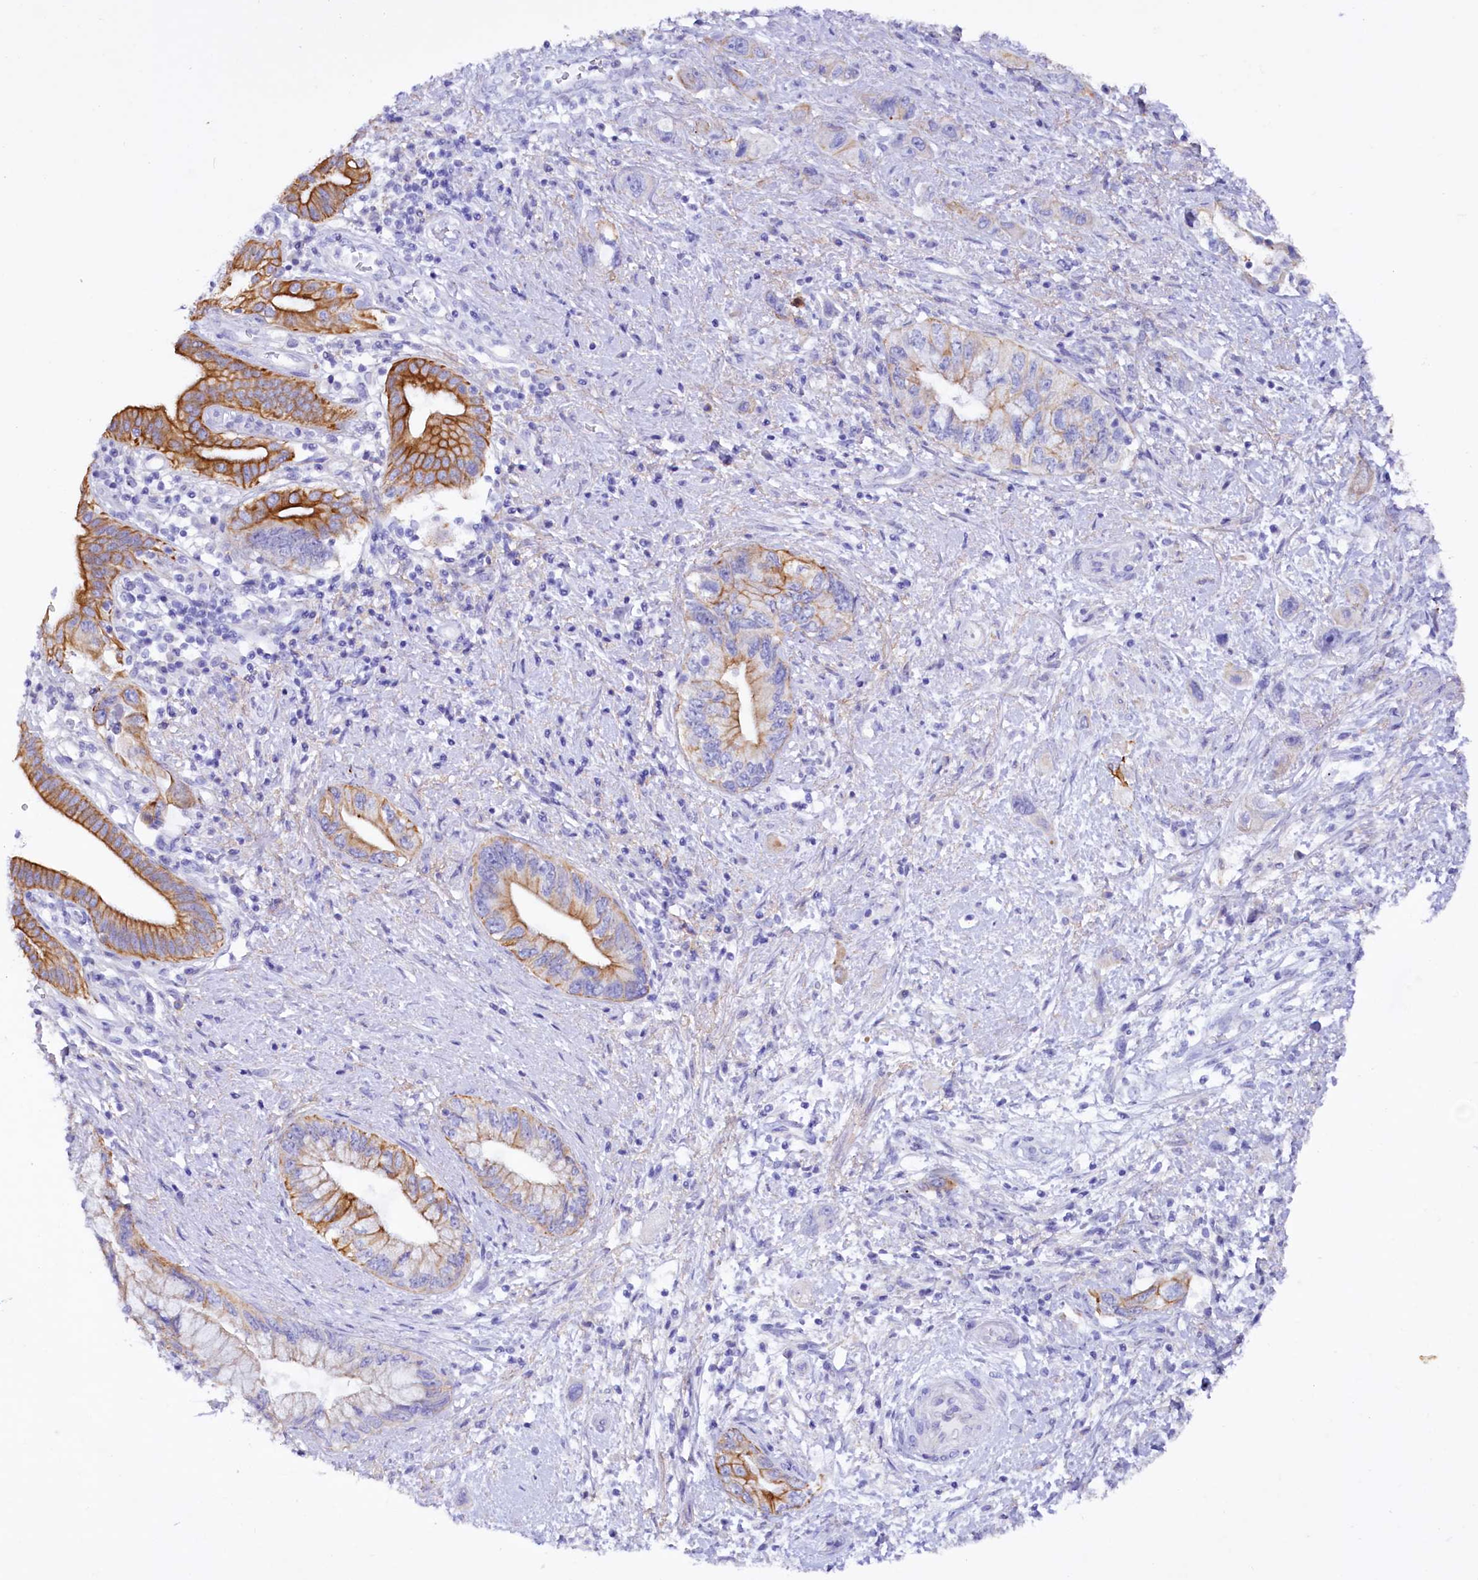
{"staining": {"intensity": "moderate", "quantity": ">75%", "location": "cytoplasmic/membranous"}, "tissue": "pancreatic cancer", "cell_type": "Tumor cells", "image_type": "cancer", "snomed": [{"axis": "morphology", "description": "Adenocarcinoma, NOS"}, {"axis": "topography", "description": "Pancreas"}], "caption": "Immunohistochemical staining of human pancreatic cancer shows medium levels of moderate cytoplasmic/membranous protein positivity in approximately >75% of tumor cells. (Stains: DAB in brown, nuclei in blue, Microscopy: brightfield microscopy at high magnification).", "gene": "FAAP20", "patient": {"sex": "female", "age": 73}}